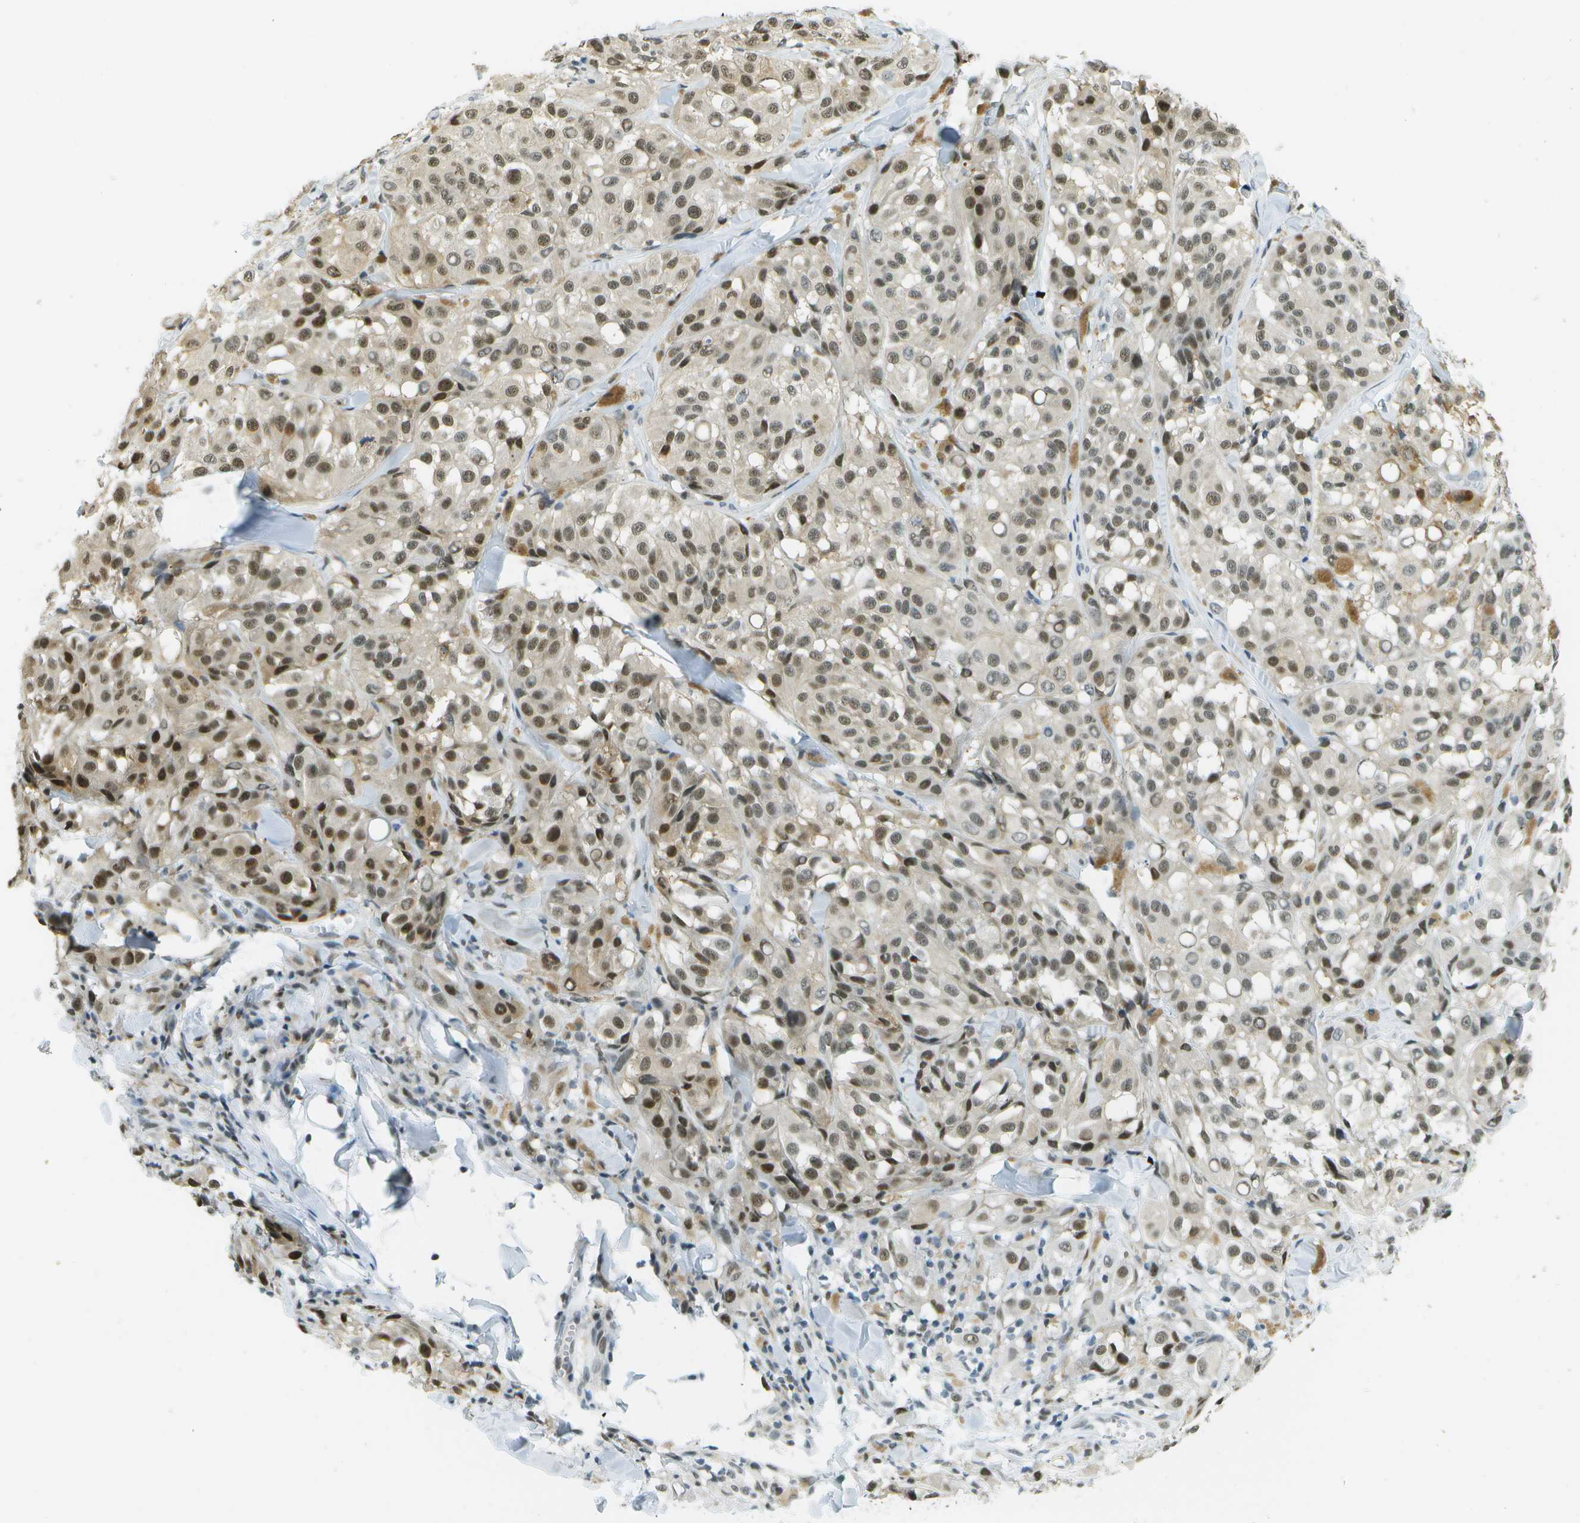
{"staining": {"intensity": "moderate", "quantity": ">75%", "location": "nuclear"}, "tissue": "melanoma", "cell_type": "Tumor cells", "image_type": "cancer", "snomed": [{"axis": "morphology", "description": "Malignant melanoma, NOS"}, {"axis": "topography", "description": "Skin"}], "caption": "DAB immunohistochemical staining of human melanoma reveals moderate nuclear protein positivity in about >75% of tumor cells. (Brightfield microscopy of DAB IHC at high magnification).", "gene": "NEK11", "patient": {"sex": "male", "age": 84}}